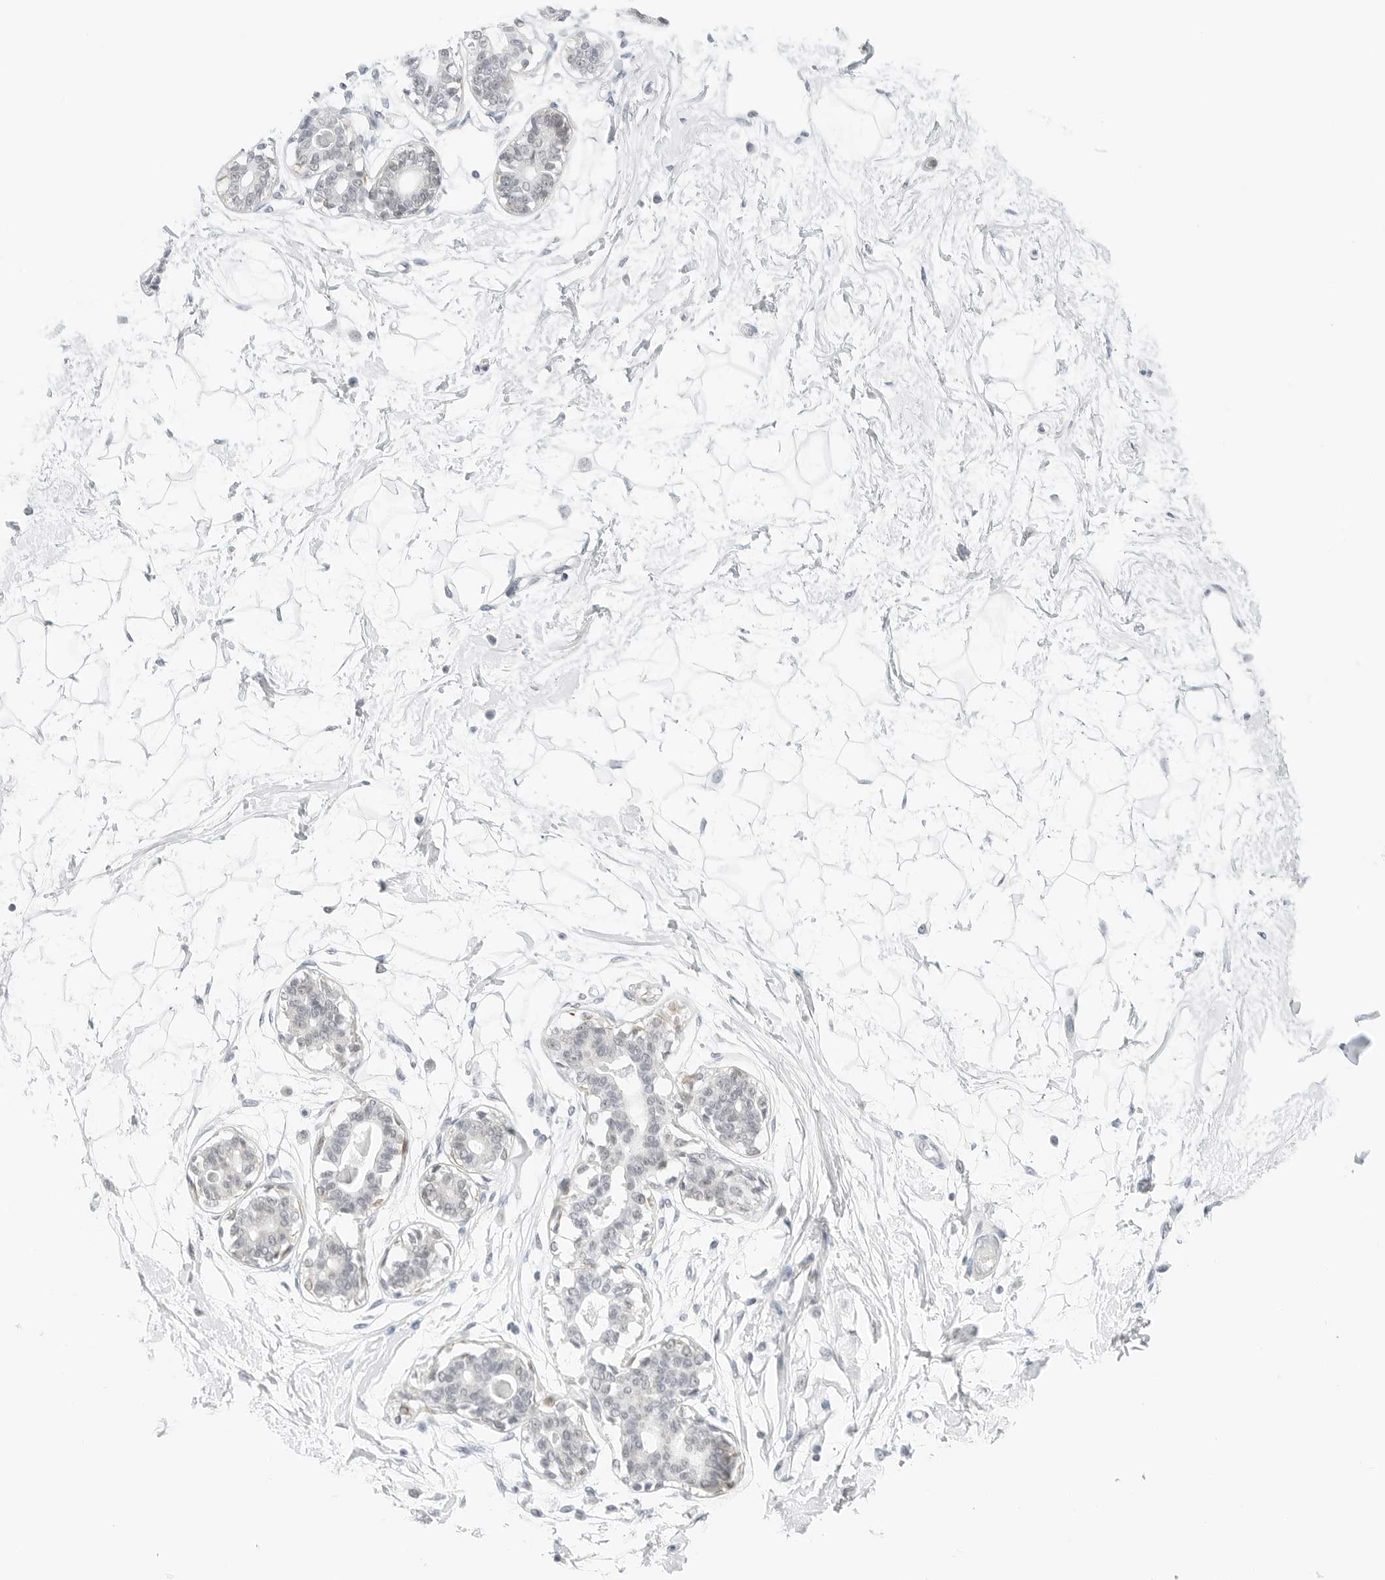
{"staining": {"intensity": "negative", "quantity": "none", "location": "none"}, "tissue": "breast", "cell_type": "Adipocytes", "image_type": "normal", "snomed": [{"axis": "morphology", "description": "Normal tissue, NOS"}, {"axis": "topography", "description": "Breast"}], "caption": "The histopathology image displays no significant expression in adipocytes of breast. (Immunohistochemistry, brightfield microscopy, high magnification).", "gene": "CCSAP", "patient": {"sex": "female", "age": 45}}